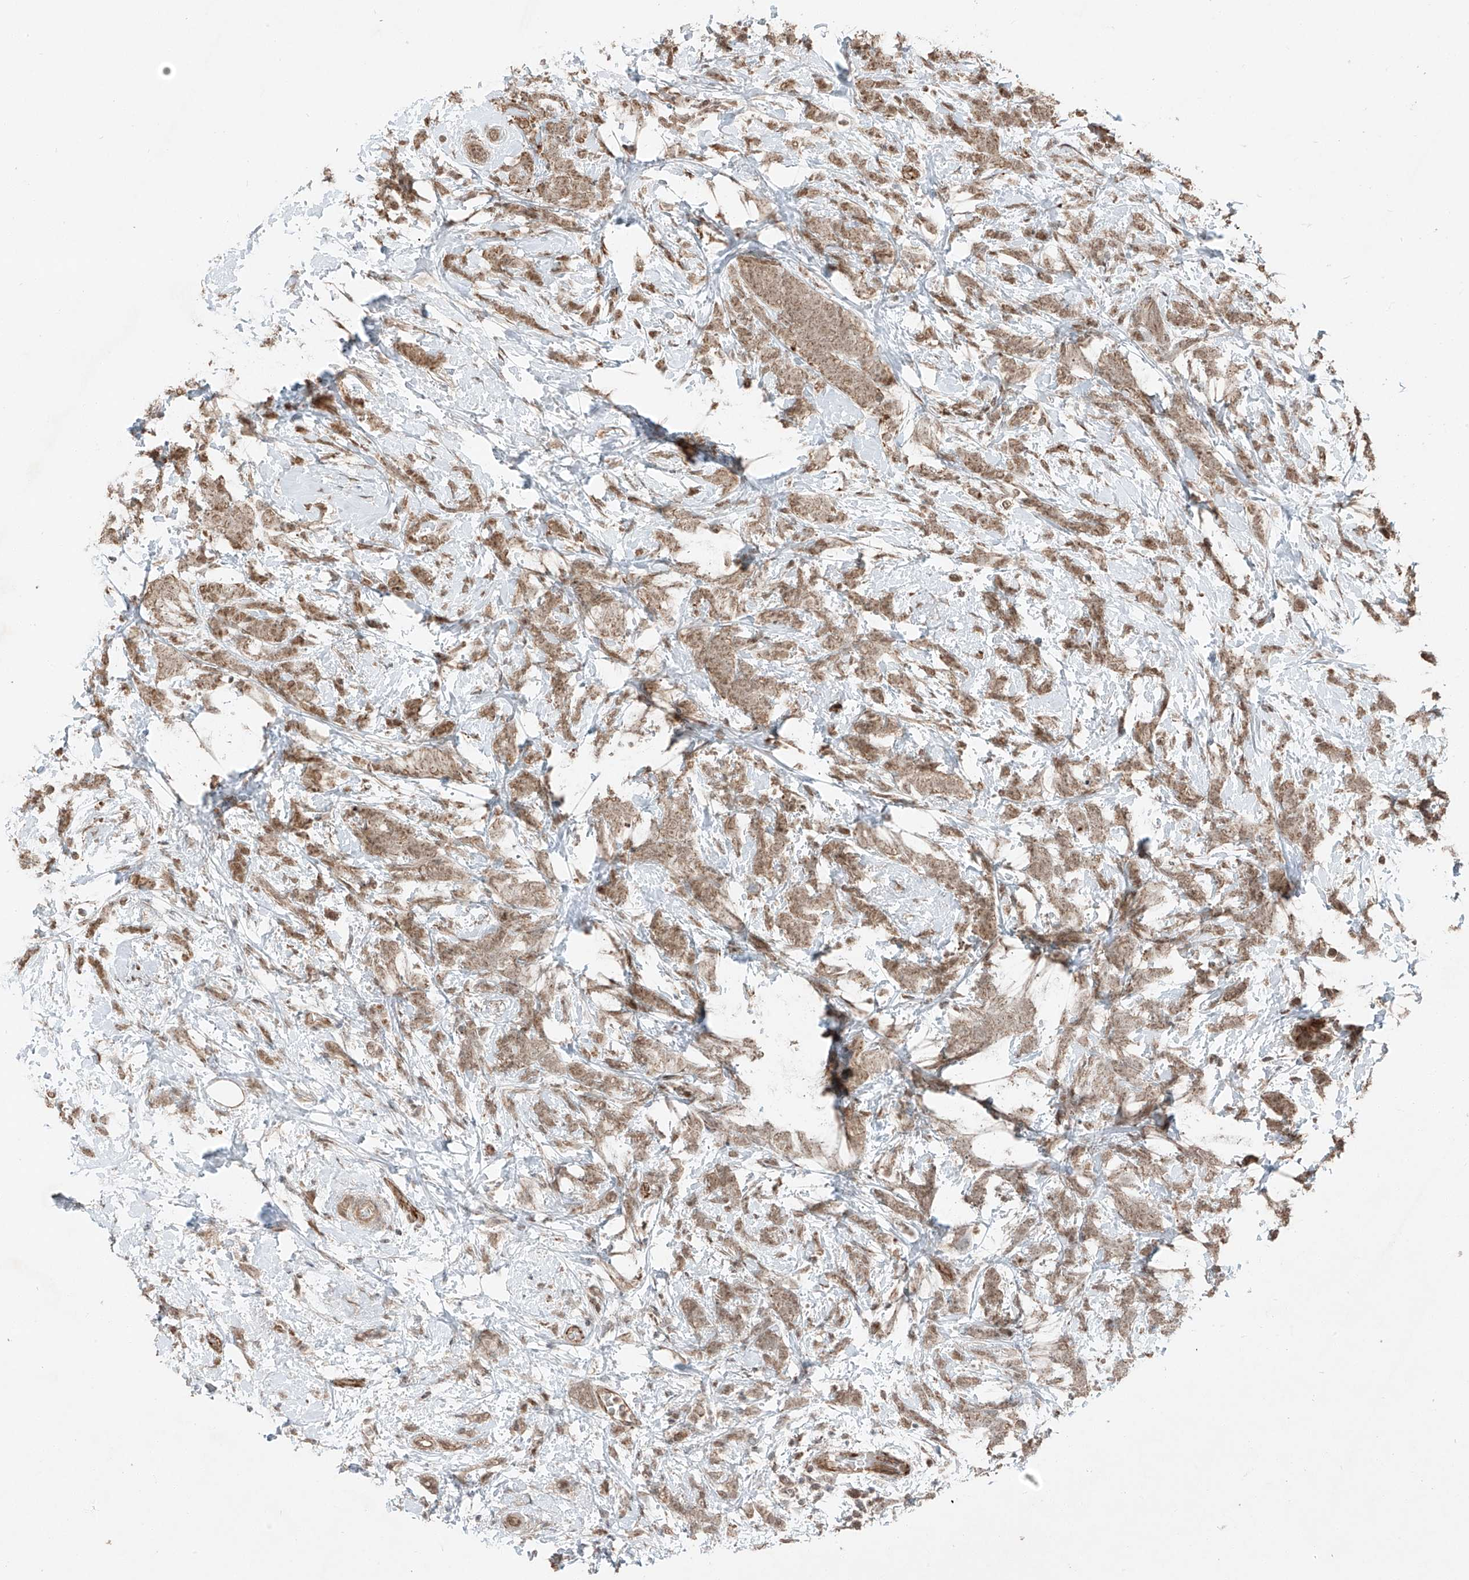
{"staining": {"intensity": "moderate", "quantity": ">75%", "location": "cytoplasmic/membranous,nuclear"}, "tissue": "breast cancer", "cell_type": "Tumor cells", "image_type": "cancer", "snomed": [{"axis": "morphology", "description": "Lobular carcinoma"}, {"axis": "topography", "description": "Breast"}], "caption": "Tumor cells show moderate cytoplasmic/membranous and nuclear expression in about >75% of cells in breast cancer.", "gene": "ZNF620", "patient": {"sex": "female", "age": 58}}